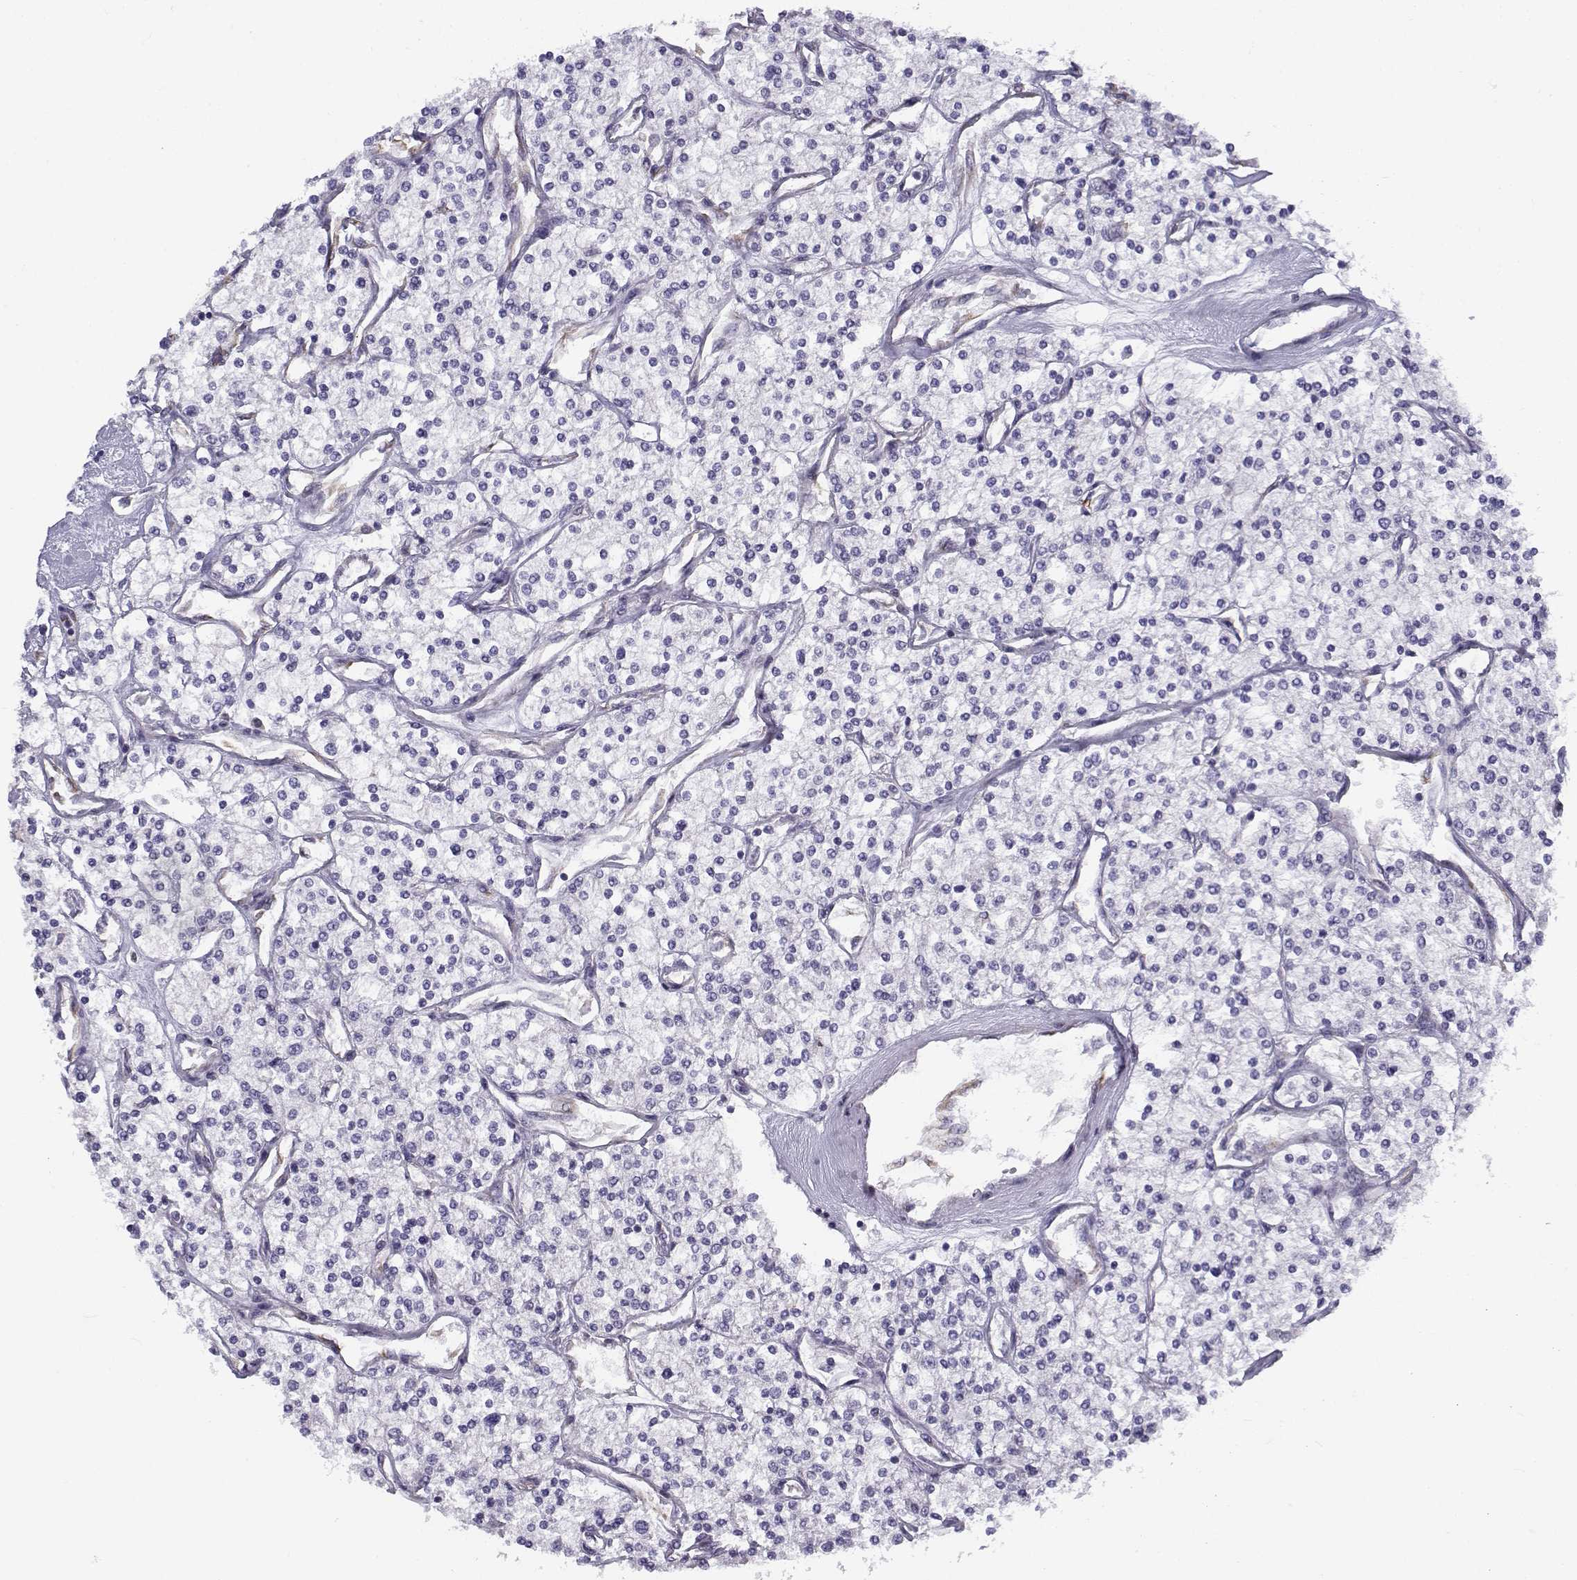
{"staining": {"intensity": "negative", "quantity": "none", "location": "none"}, "tissue": "renal cancer", "cell_type": "Tumor cells", "image_type": "cancer", "snomed": [{"axis": "morphology", "description": "Adenocarcinoma, NOS"}, {"axis": "topography", "description": "Kidney"}], "caption": "DAB immunohistochemical staining of adenocarcinoma (renal) displays no significant positivity in tumor cells.", "gene": "BEND6", "patient": {"sex": "male", "age": 80}}